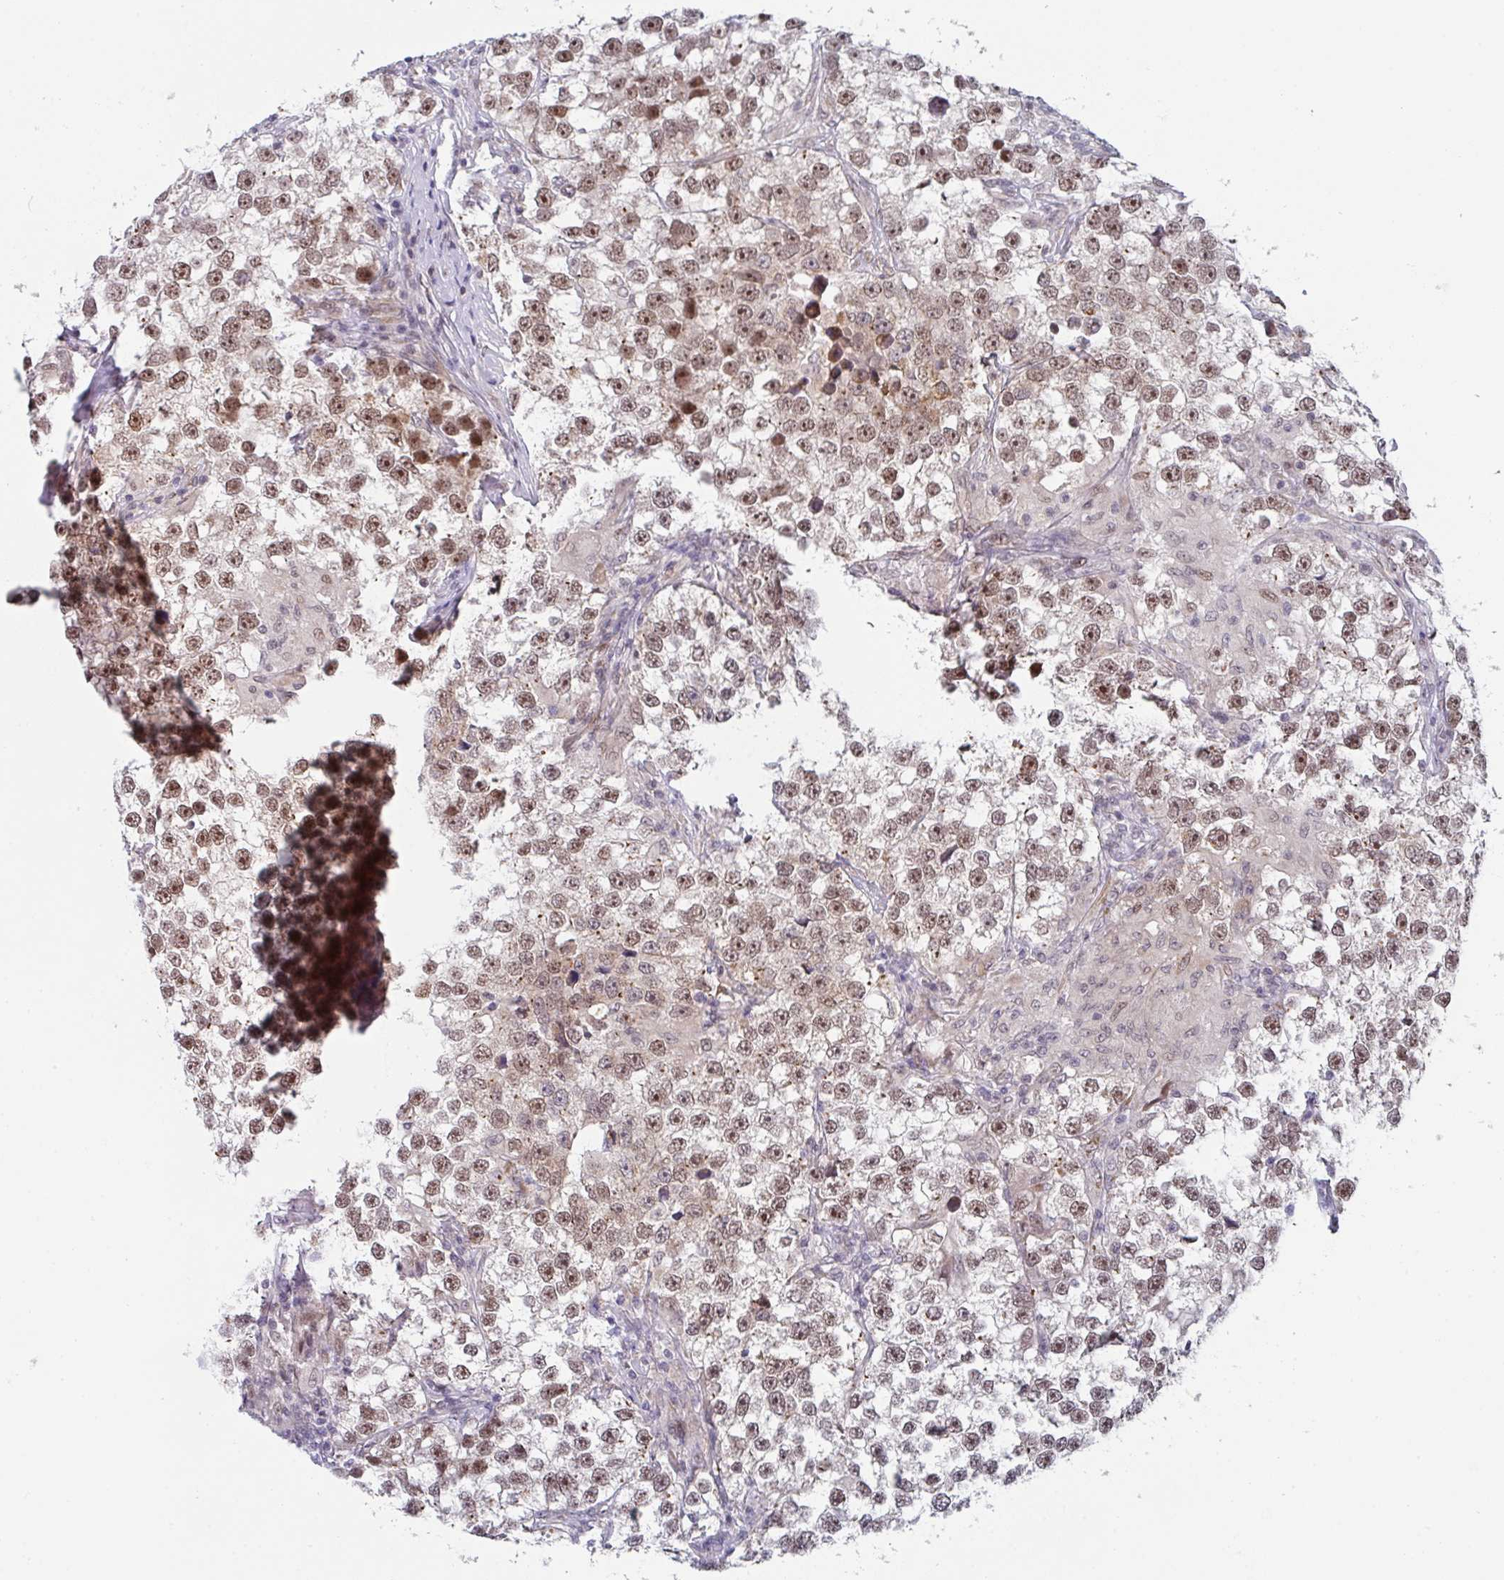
{"staining": {"intensity": "moderate", "quantity": ">75%", "location": "nuclear"}, "tissue": "testis cancer", "cell_type": "Tumor cells", "image_type": "cancer", "snomed": [{"axis": "morphology", "description": "Seminoma, NOS"}, {"axis": "topography", "description": "Testis"}], "caption": "There is medium levels of moderate nuclear positivity in tumor cells of testis cancer, as demonstrated by immunohistochemical staining (brown color).", "gene": "RBM18", "patient": {"sex": "male", "age": 46}}